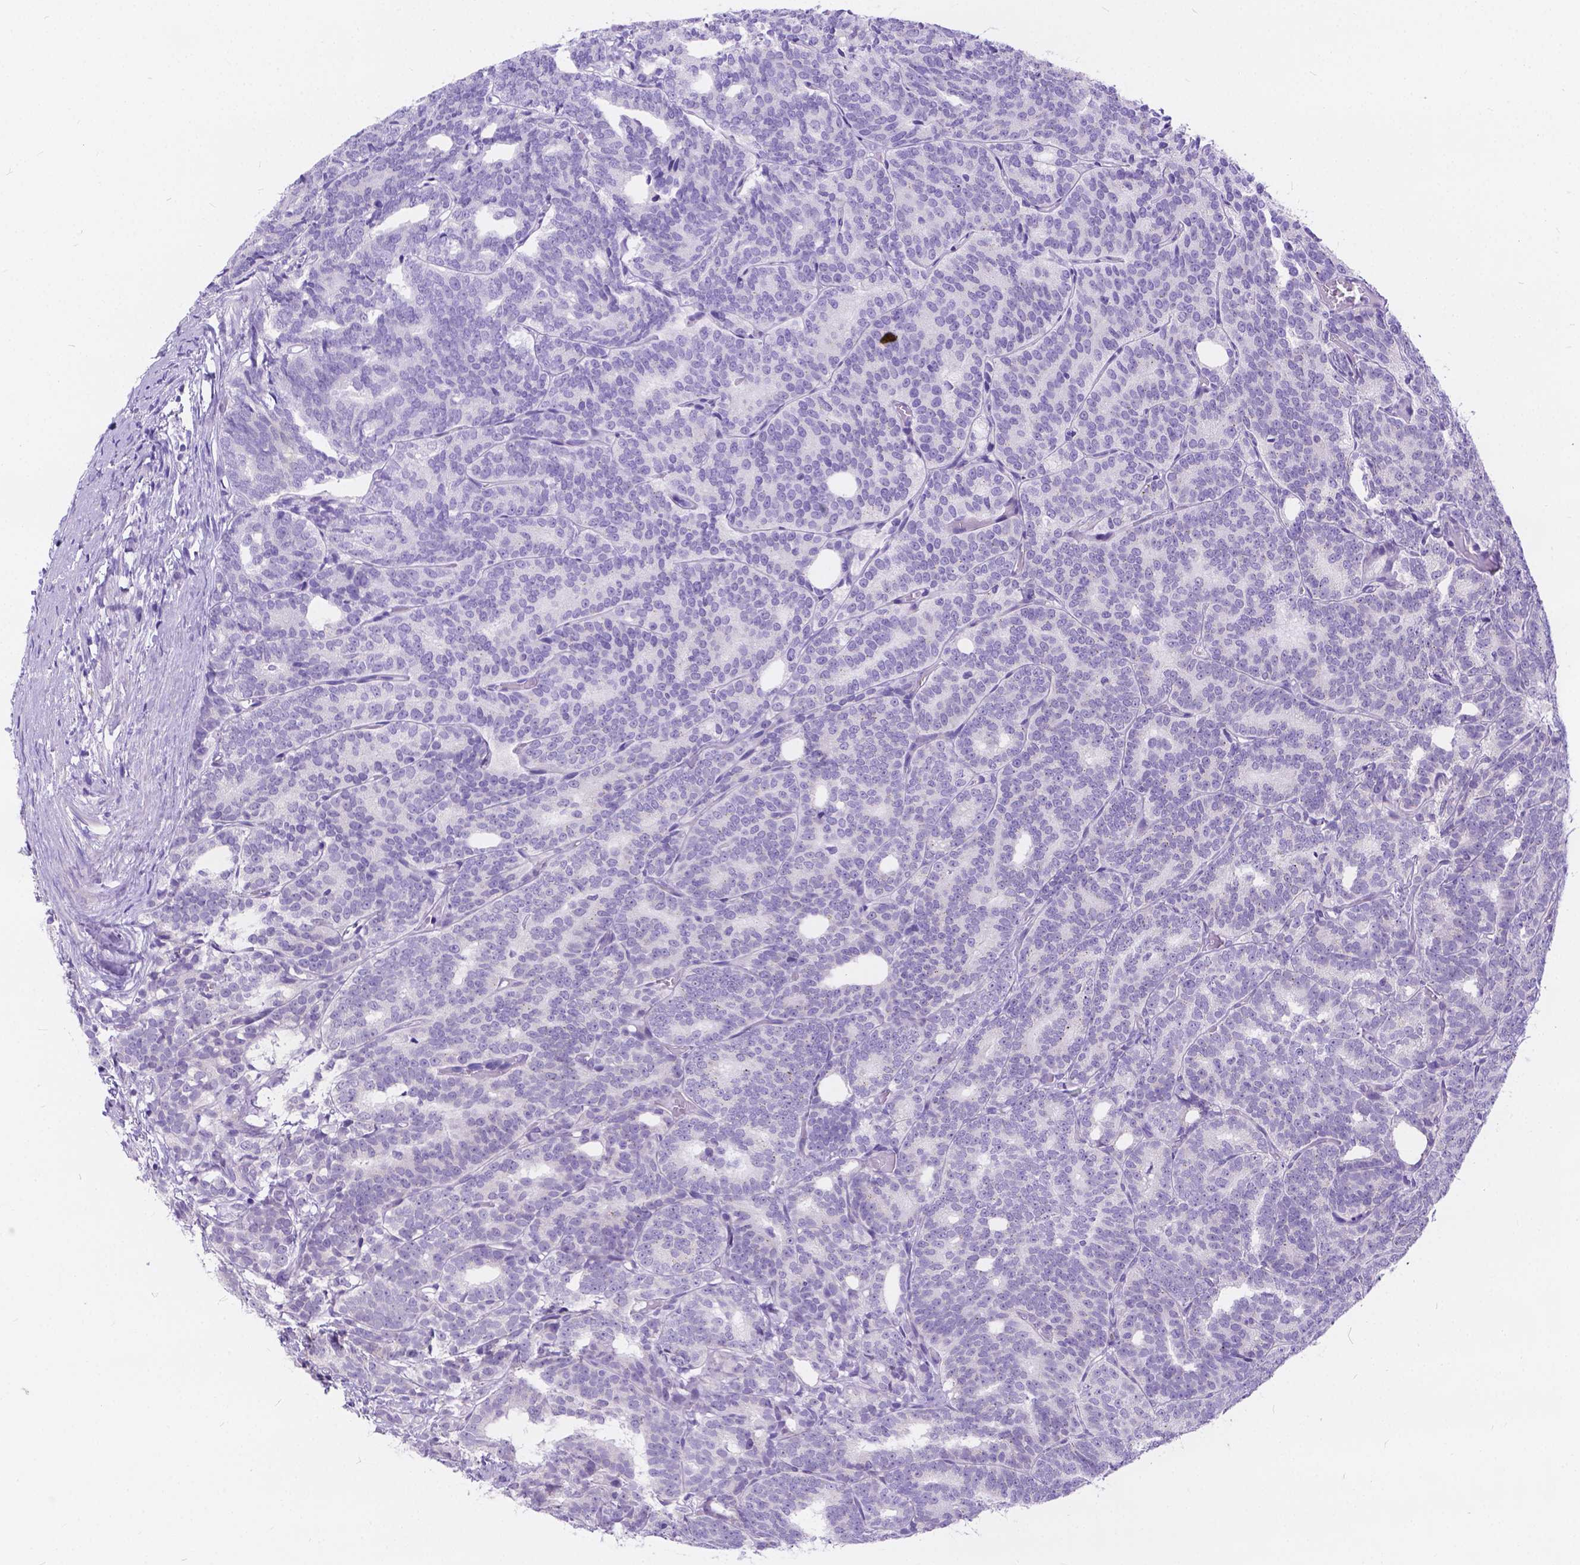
{"staining": {"intensity": "negative", "quantity": "none", "location": "none"}, "tissue": "prostate cancer", "cell_type": "Tumor cells", "image_type": "cancer", "snomed": [{"axis": "morphology", "description": "Adenocarcinoma, High grade"}, {"axis": "topography", "description": "Prostate"}], "caption": "IHC of high-grade adenocarcinoma (prostate) exhibits no staining in tumor cells.", "gene": "DLEC1", "patient": {"sex": "male", "age": 53}}